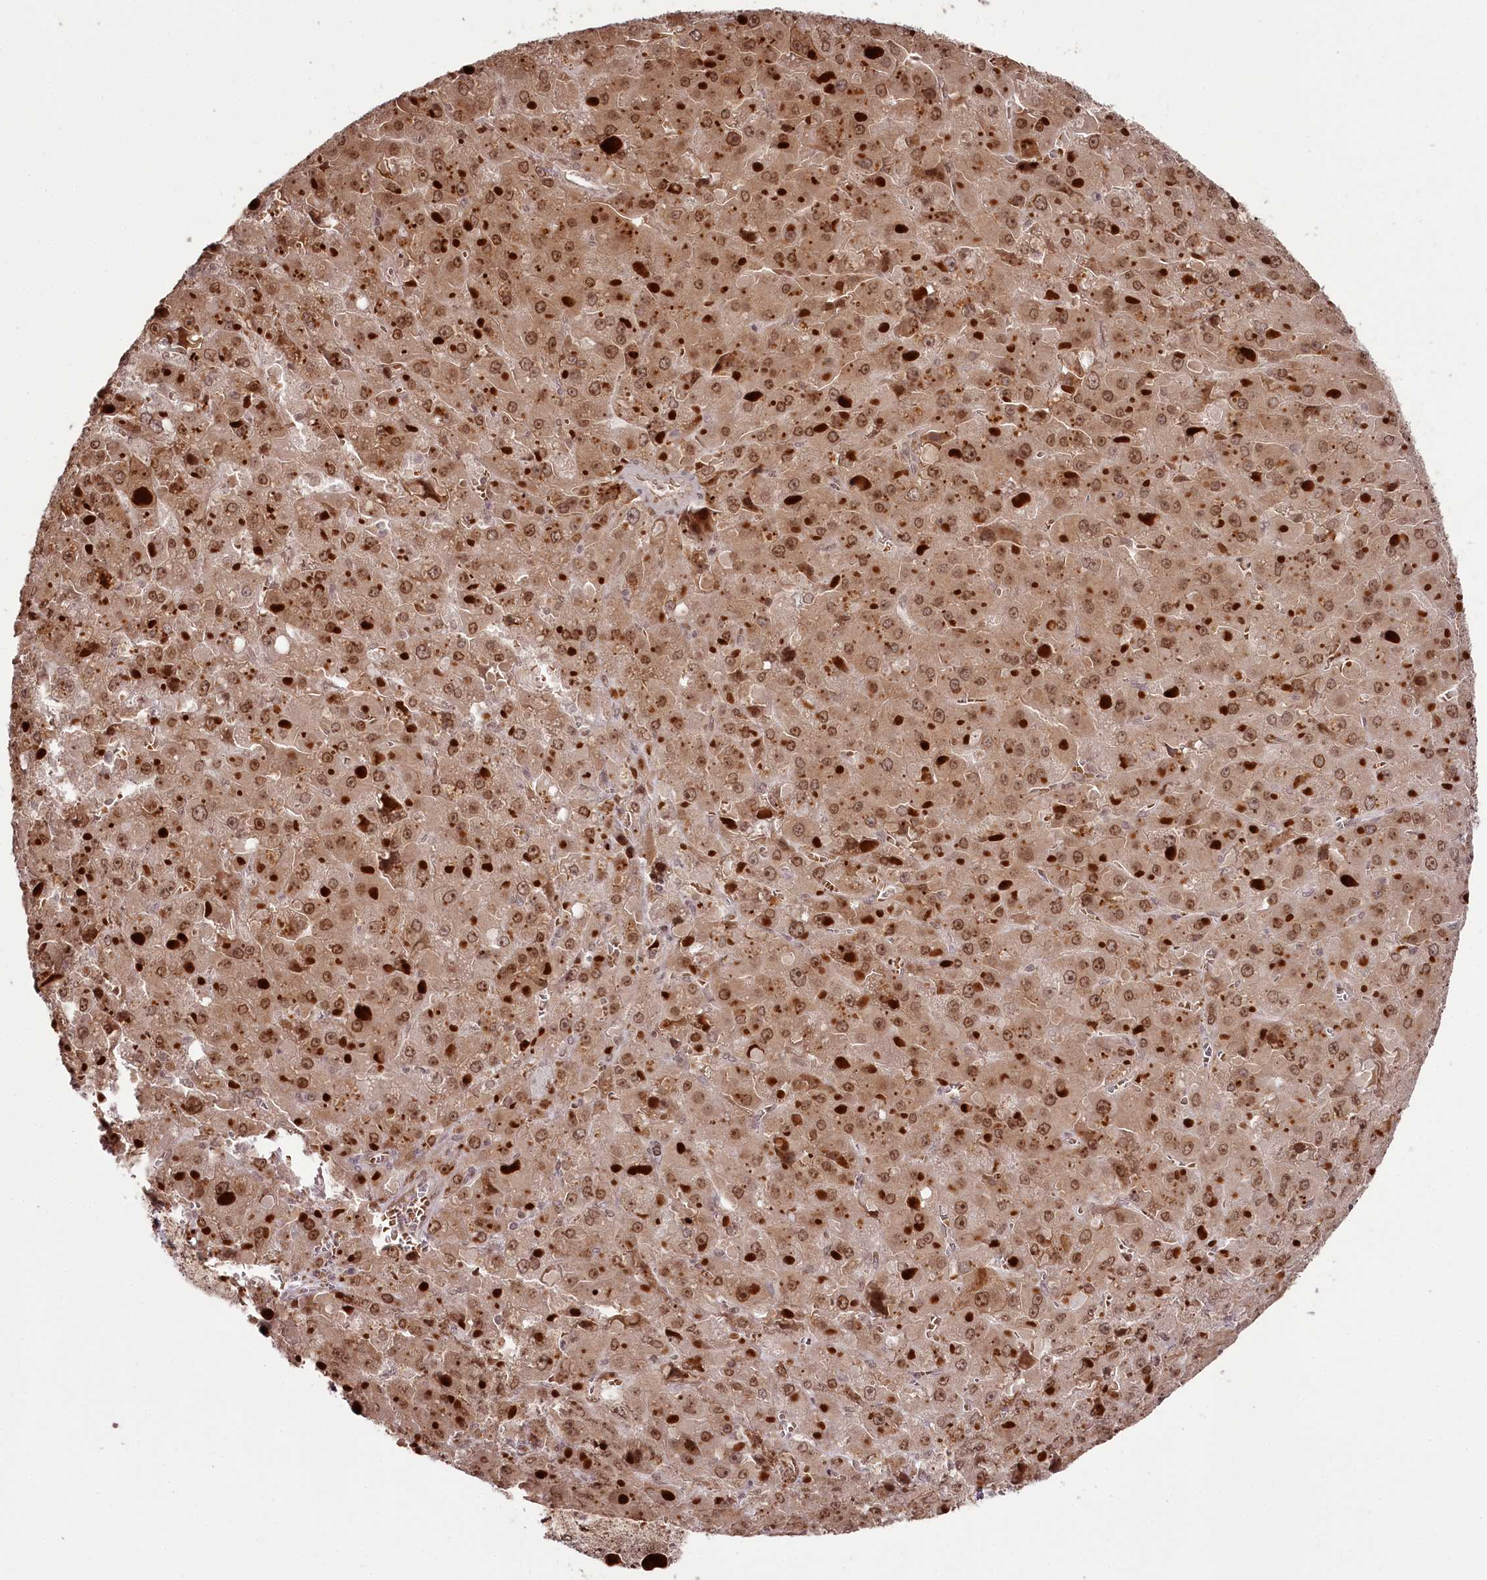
{"staining": {"intensity": "moderate", "quantity": ">75%", "location": "cytoplasmic/membranous,nuclear"}, "tissue": "liver cancer", "cell_type": "Tumor cells", "image_type": "cancer", "snomed": [{"axis": "morphology", "description": "Carcinoma, Hepatocellular, NOS"}, {"axis": "topography", "description": "Liver"}], "caption": "Immunohistochemical staining of liver cancer (hepatocellular carcinoma) displays medium levels of moderate cytoplasmic/membranous and nuclear protein staining in approximately >75% of tumor cells.", "gene": "THYN1", "patient": {"sex": "female", "age": 73}}